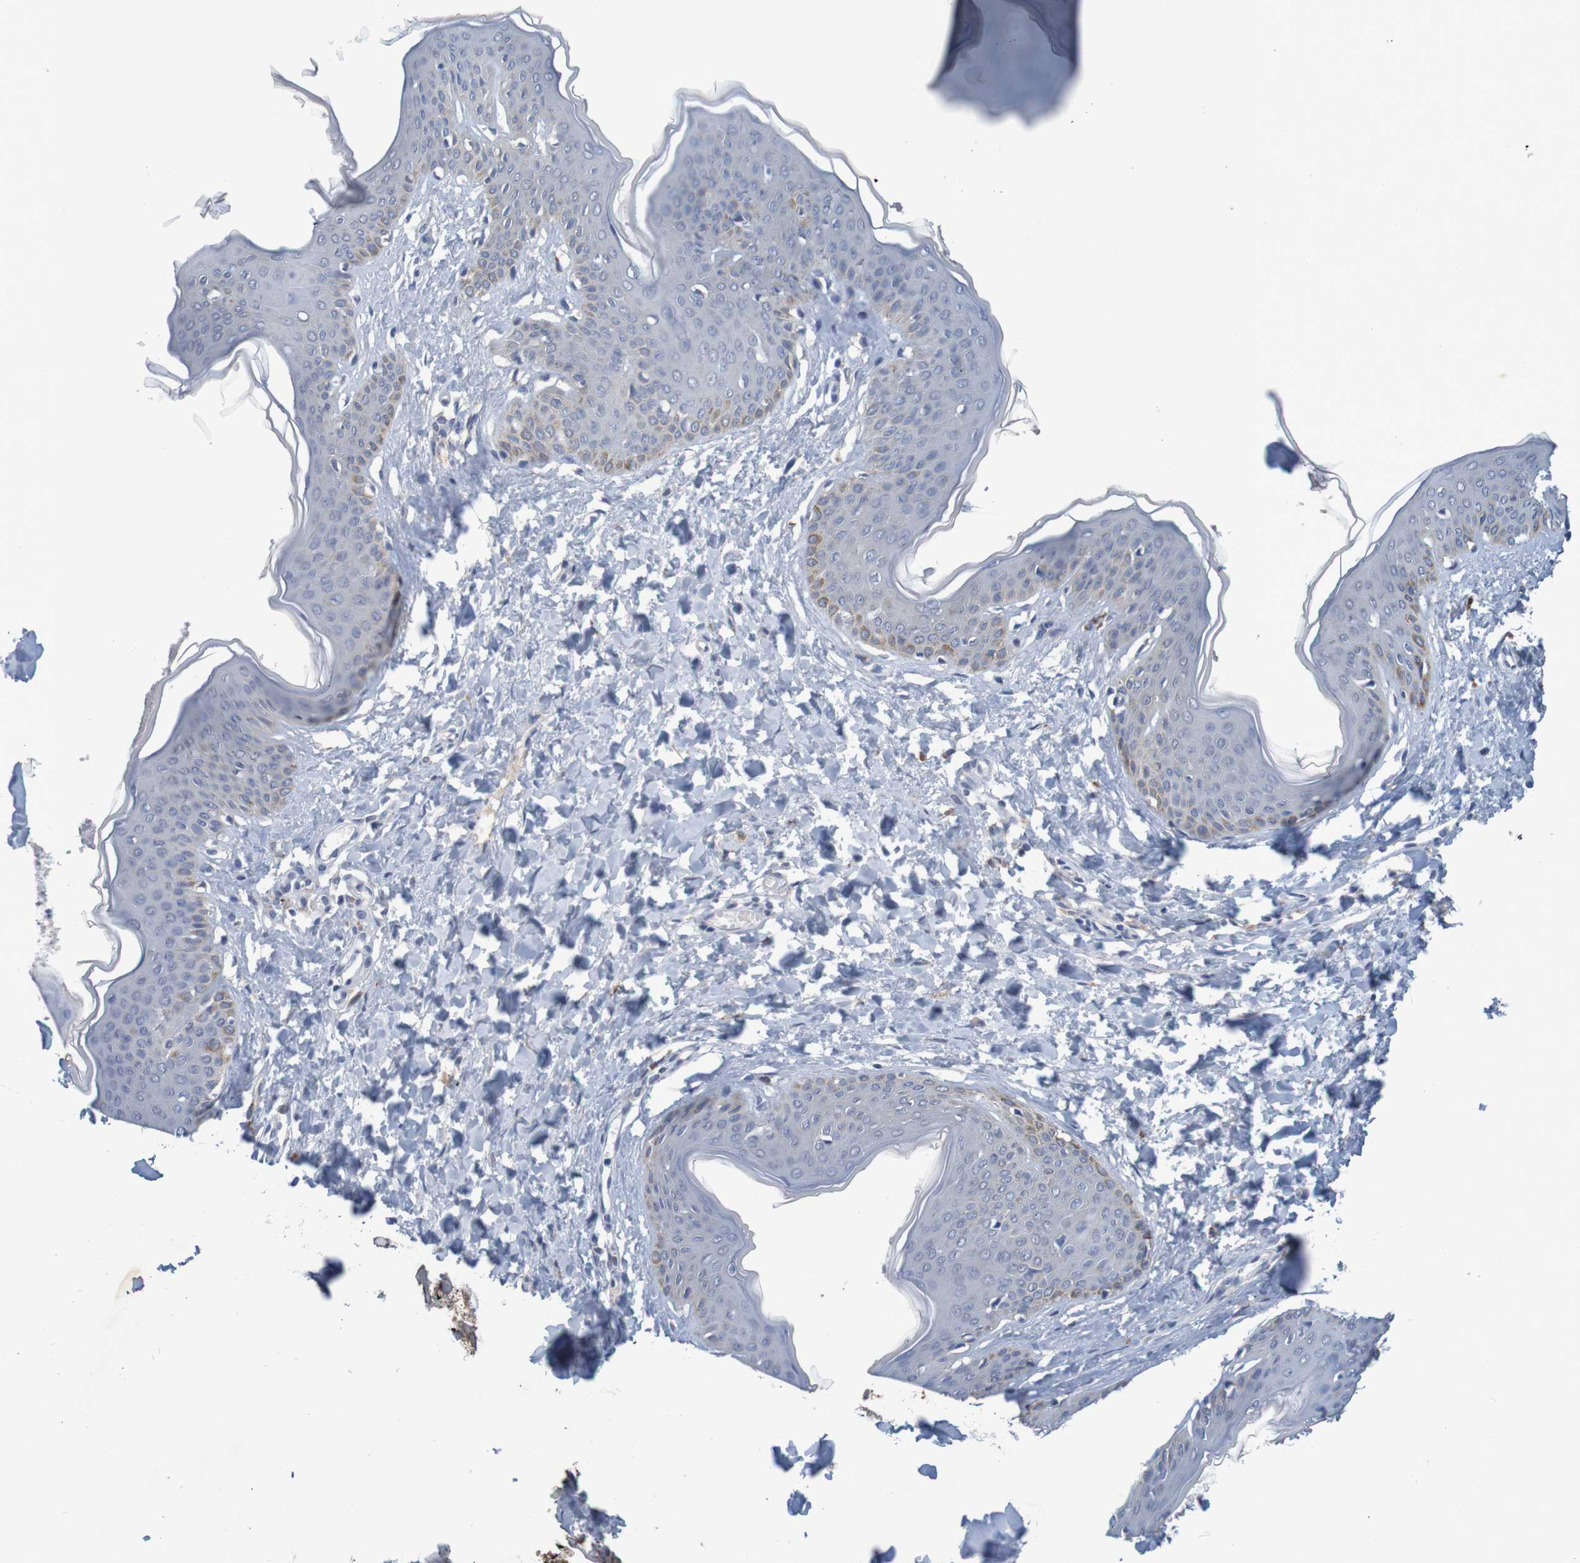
{"staining": {"intensity": "weak", "quantity": "25%-75%", "location": "cytoplasmic/membranous"}, "tissue": "skin", "cell_type": "Fibroblasts", "image_type": "normal", "snomed": [{"axis": "morphology", "description": "Normal tissue, NOS"}, {"axis": "topography", "description": "Skin"}], "caption": "The immunohistochemical stain highlights weak cytoplasmic/membranous staining in fibroblasts of normal skin. (DAB IHC with brightfield microscopy, high magnification).", "gene": "LTA", "patient": {"sex": "female", "age": 17}}